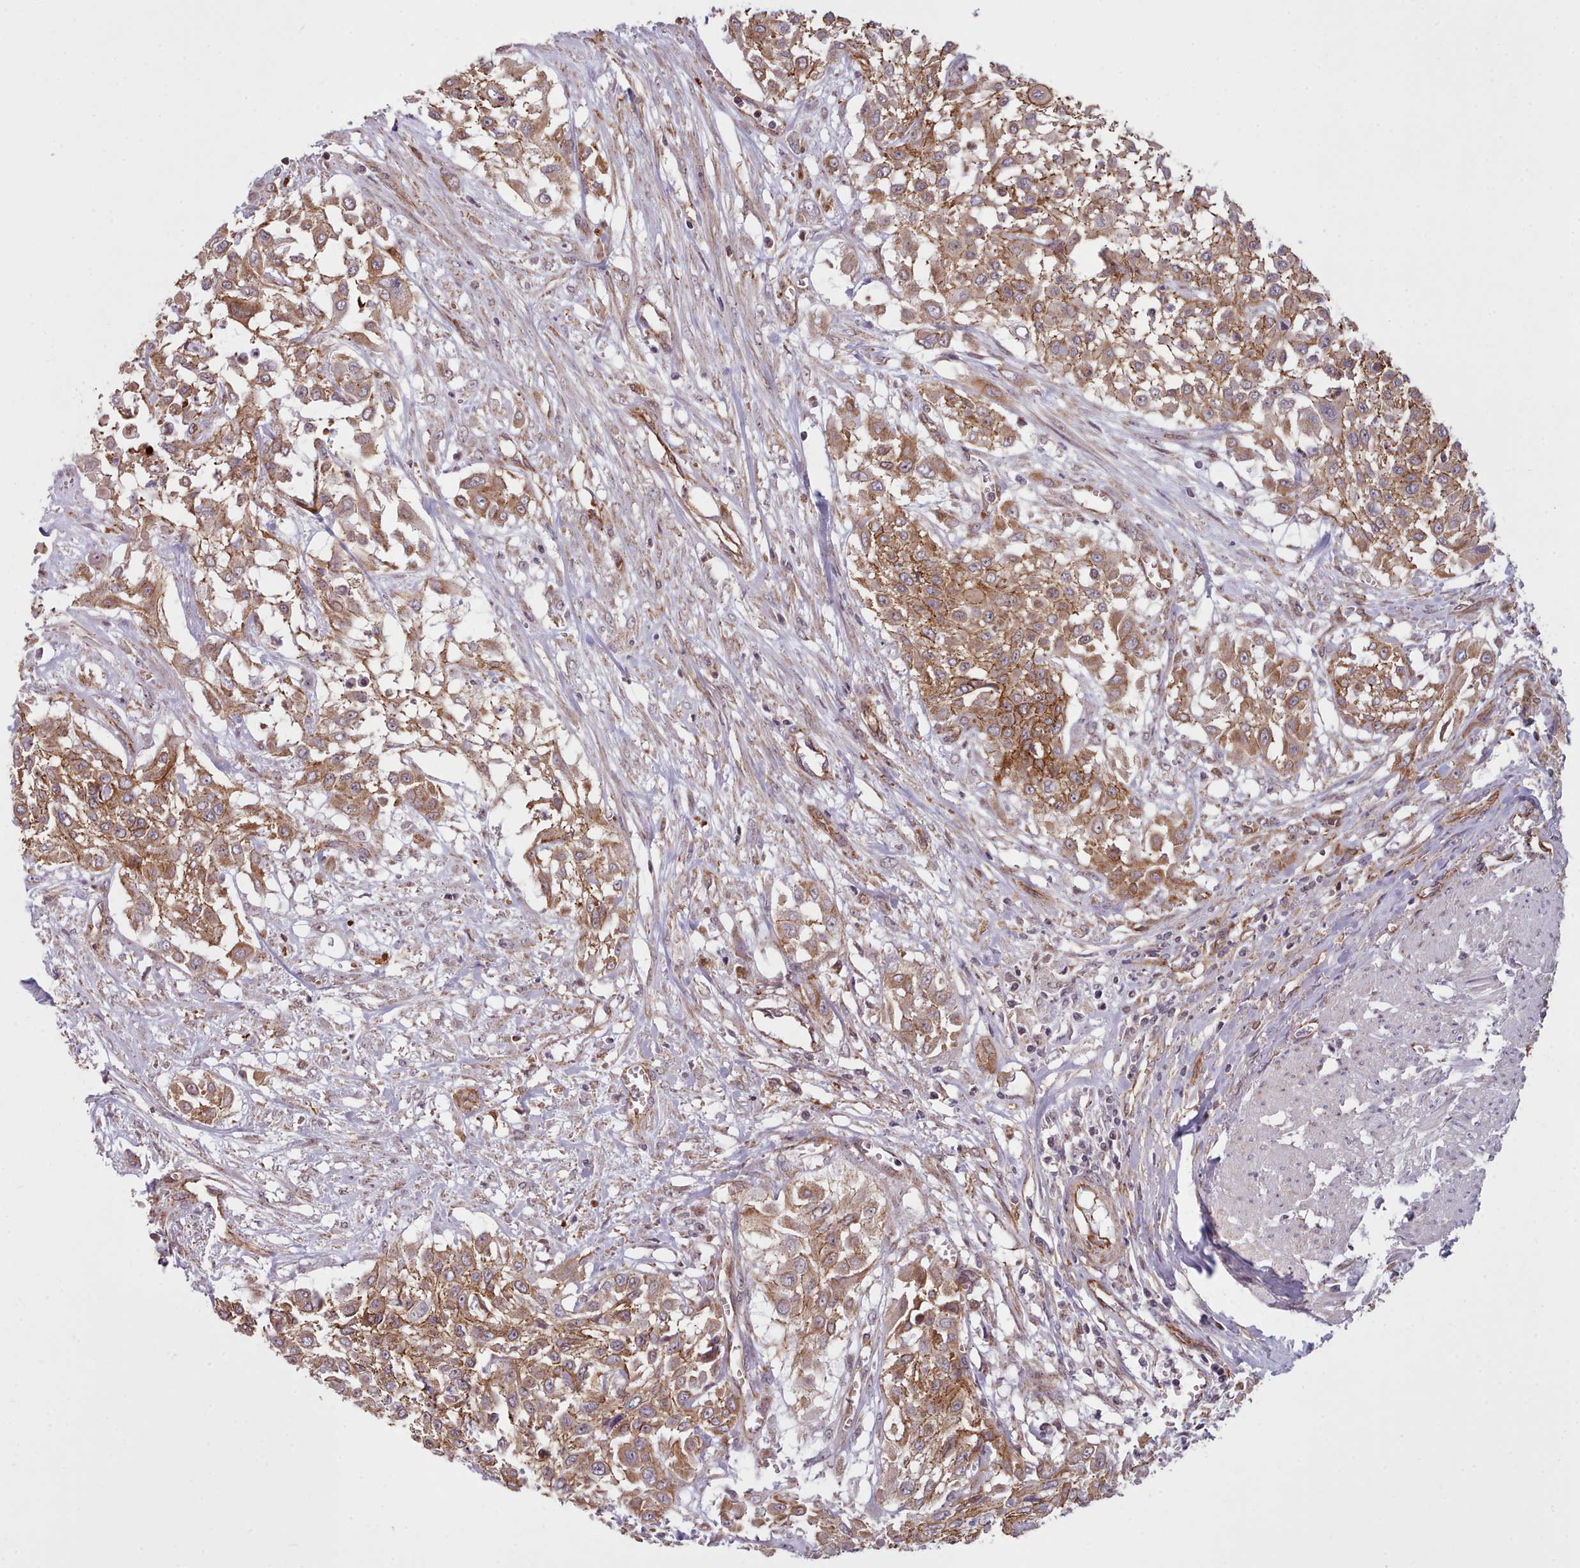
{"staining": {"intensity": "moderate", "quantity": ">75%", "location": "cytoplasmic/membranous"}, "tissue": "urothelial cancer", "cell_type": "Tumor cells", "image_type": "cancer", "snomed": [{"axis": "morphology", "description": "Urothelial carcinoma, High grade"}, {"axis": "topography", "description": "Urinary bladder"}], "caption": "Urothelial carcinoma (high-grade) stained with a brown dye demonstrates moderate cytoplasmic/membranous positive staining in approximately >75% of tumor cells.", "gene": "MRPL46", "patient": {"sex": "male", "age": 57}}